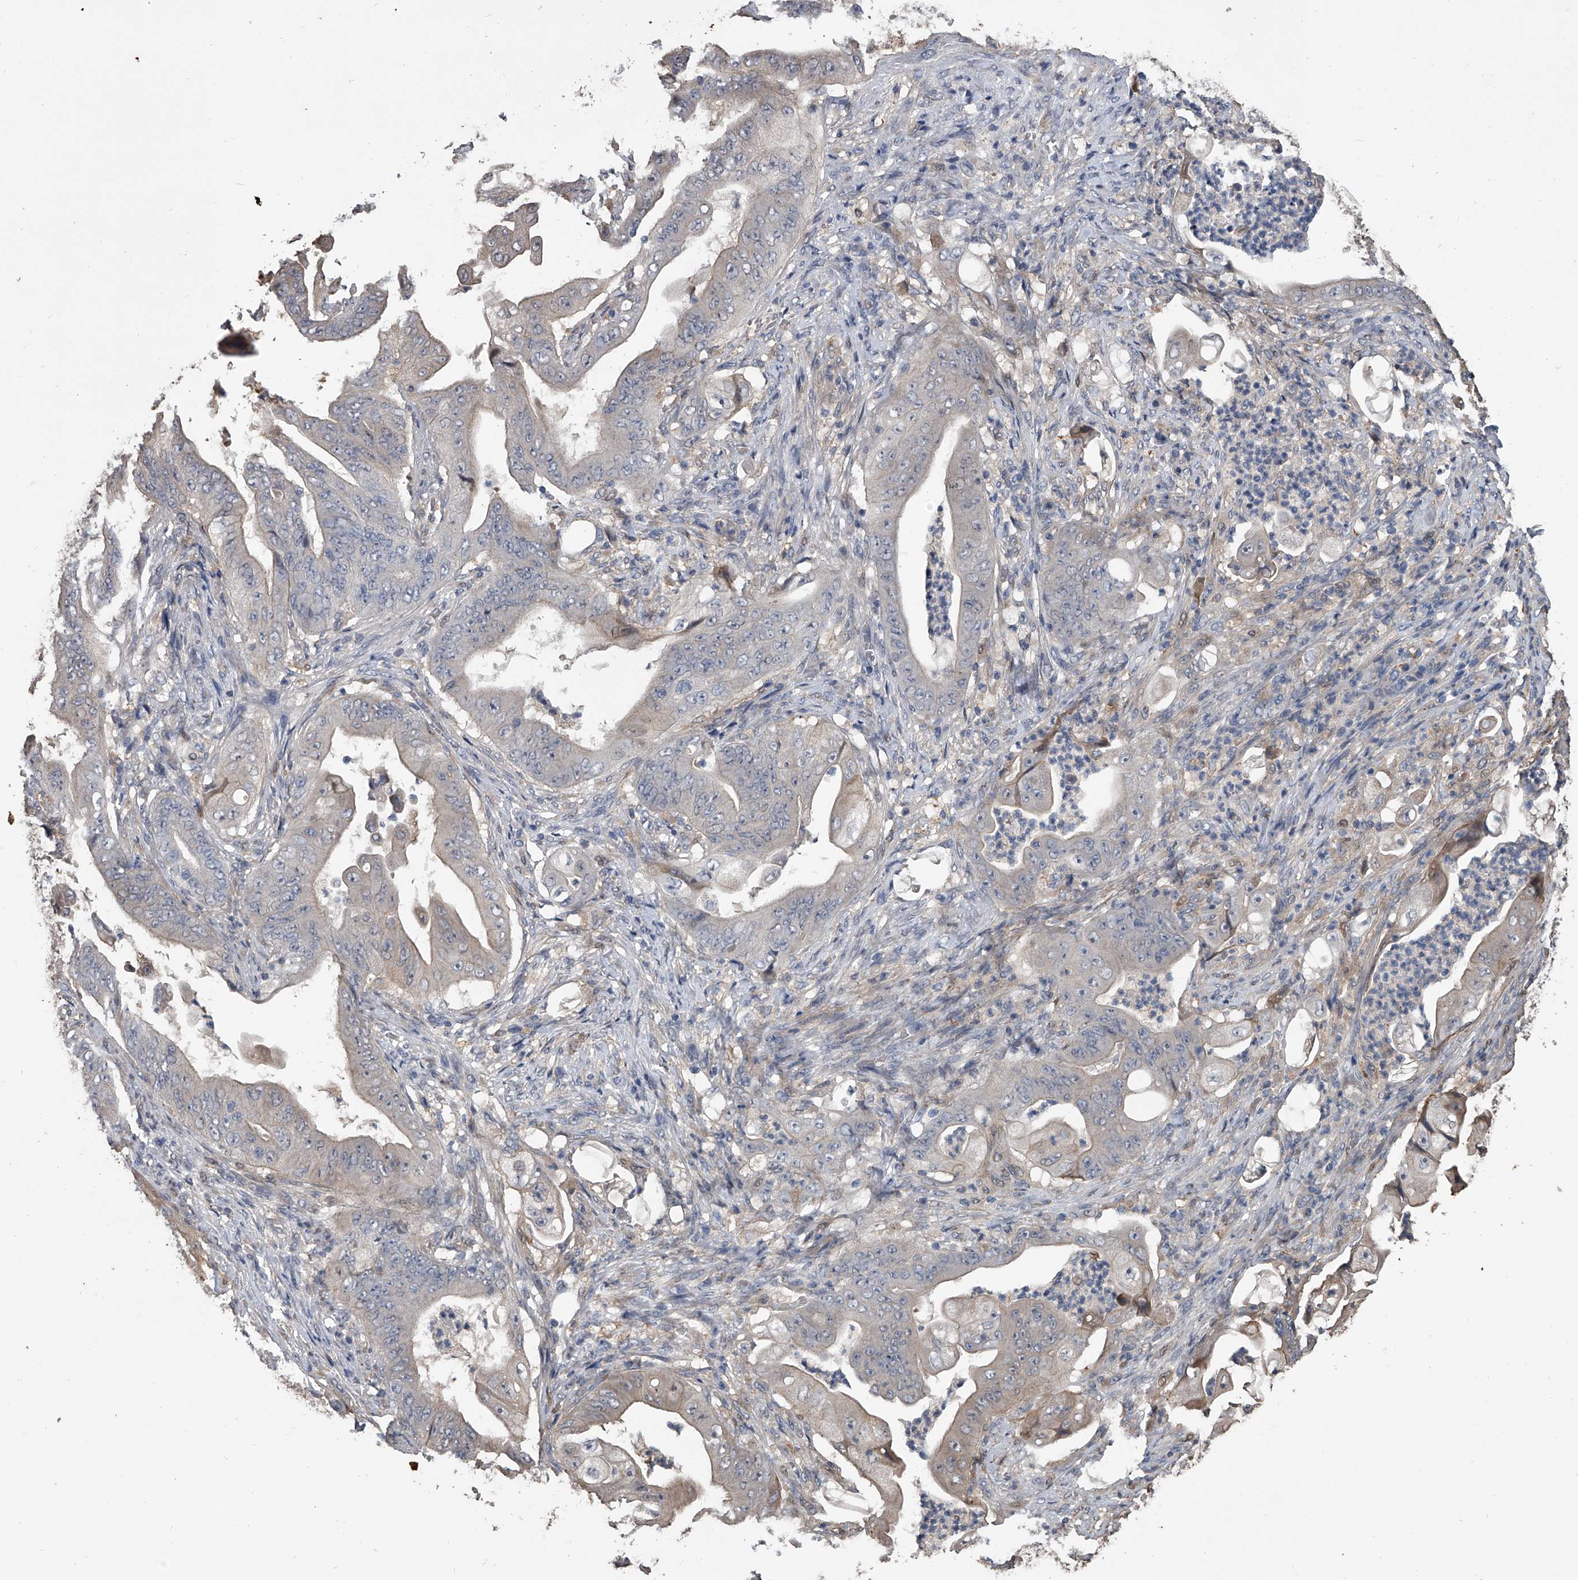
{"staining": {"intensity": "weak", "quantity": "<25%", "location": "cytoplasmic/membranous"}, "tissue": "stomach cancer", "cell_type": "Tumor cells", "image_type": "cancer", "snomed": [{"axis": "morphology", "description": "Adenocarcinoma, NOS"}, {"axis": "topography", "description": "Stomach"}], "caption": "The micrograph shows no significant positivity in tumor cells of stomach cancer.", "gene": "DOCK9", "patient": {"sex": "female", "age": 73}}